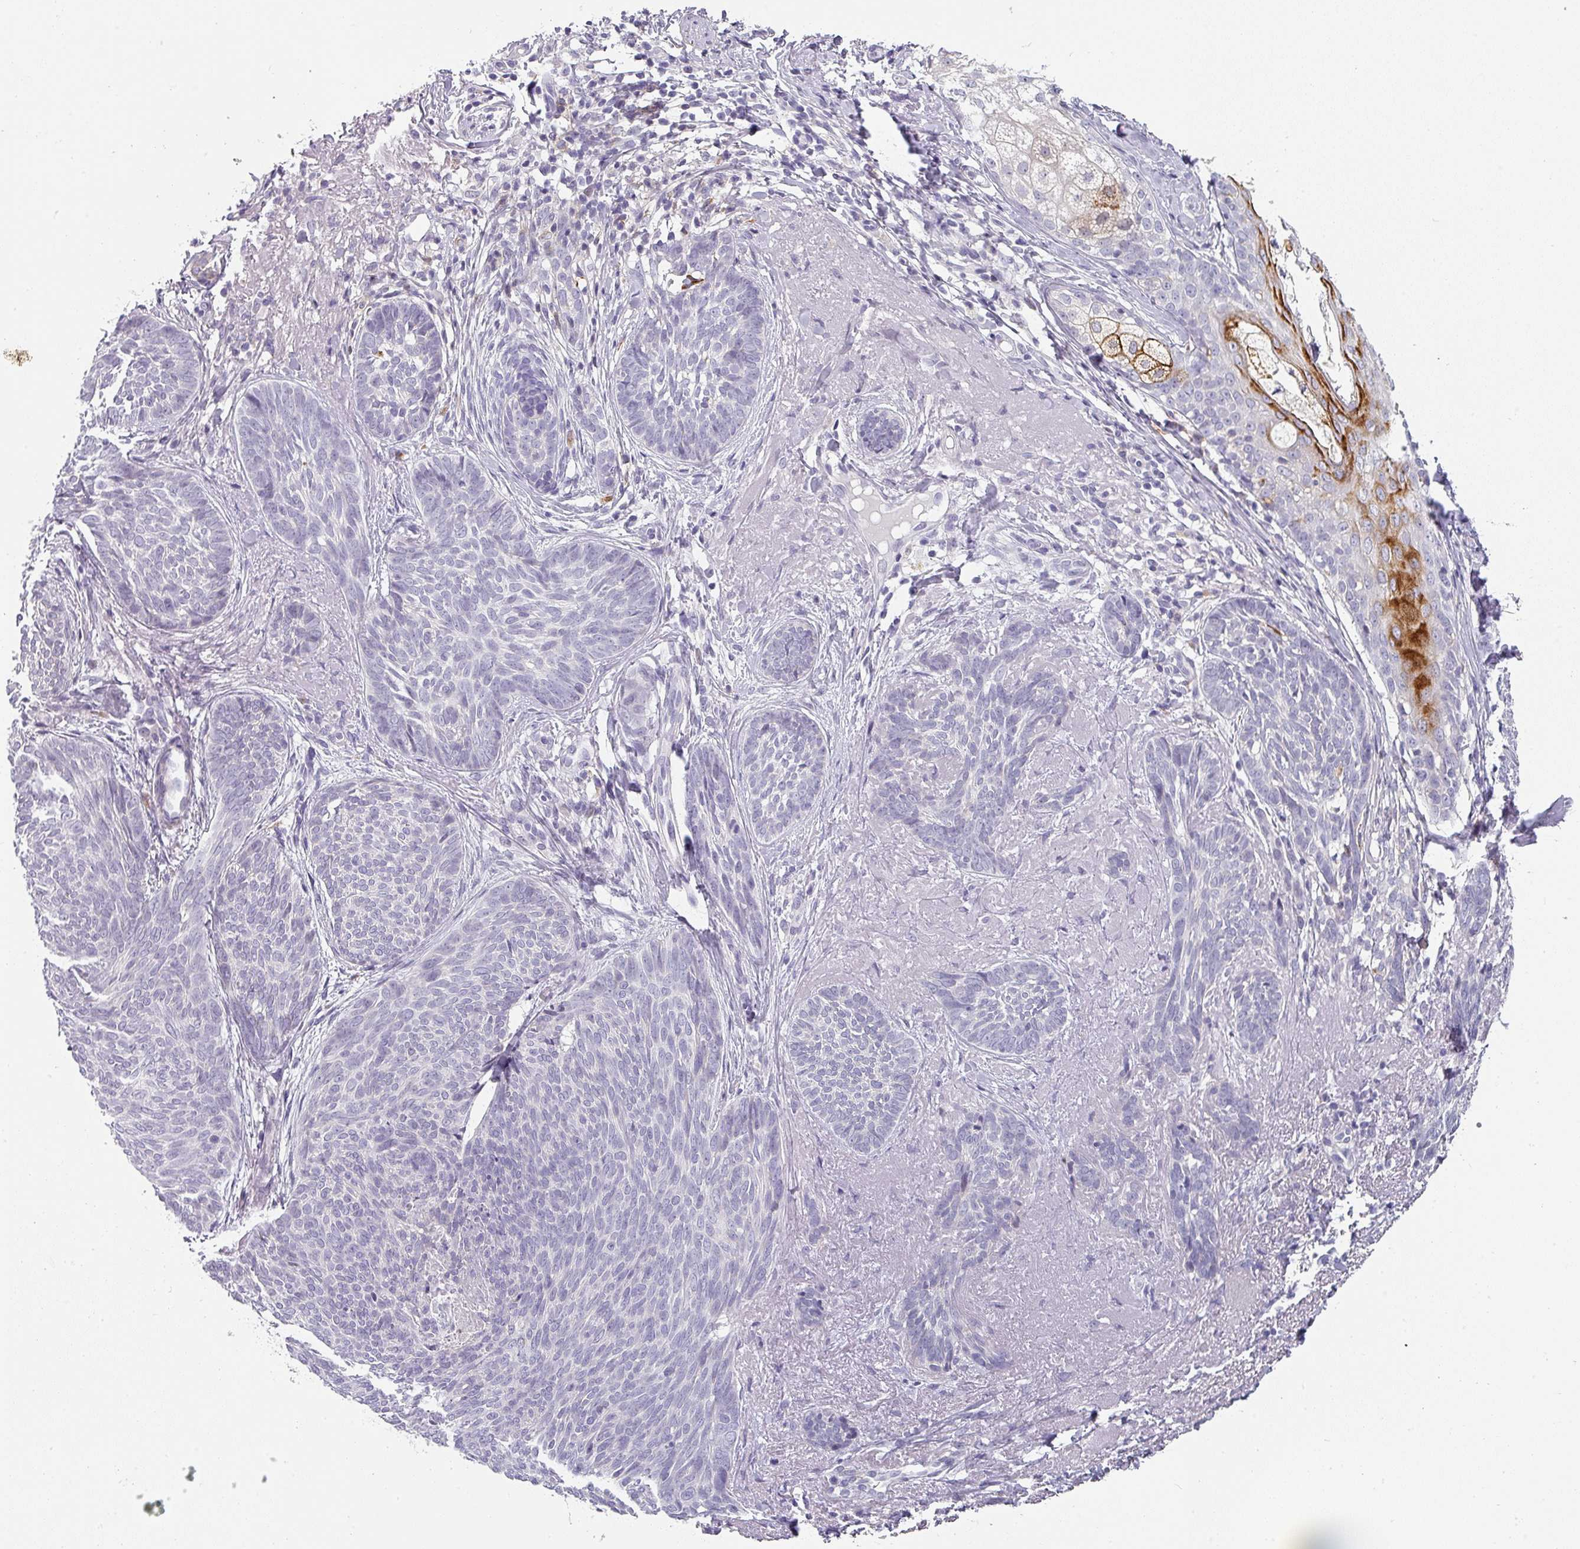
{"staining": {"intensity": "negative", "quantity": "none", "location": "none"}, "tissue": "skin cancer", "cell_type": "Tumor cells", "image_type": "cancer", "snomed": [{"axis": "morphology", "description": "Basal cell carcinoma"}, {"axis": "topography", "description": "Skin"}], "caption": "IHC of skin cancer demonstrates no staining in tumor cells.", "gene": "BTLA", "patient": {"sex": "female", "age": 86}}